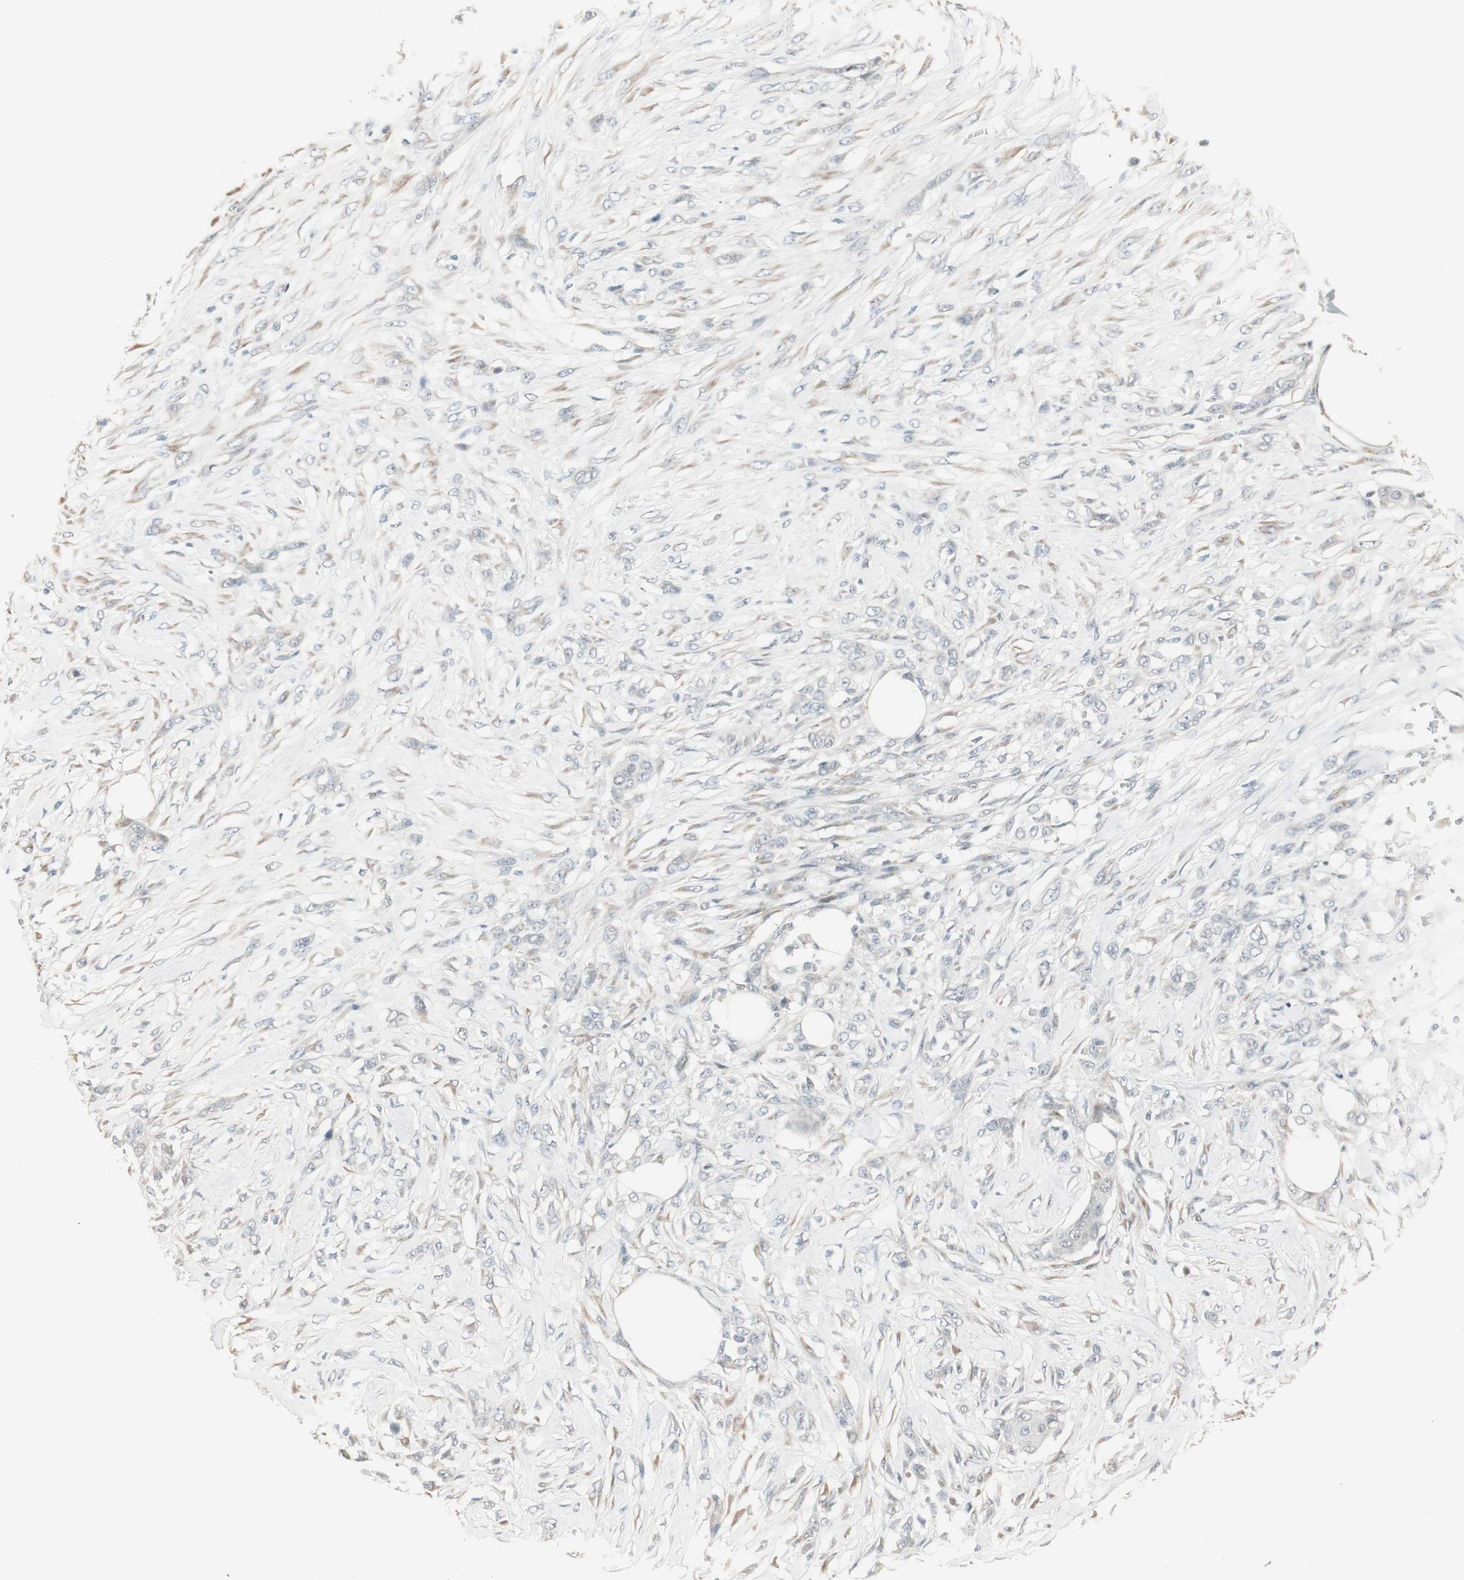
{"staining": {"intensity": "negative", "quantity": "none", "location": "none"}, "tissue": "skin cancer", "cell_type": "Tumor cells", "image_type": "cancer", "snomed": [{"axis": "morphology", "description": "Squamous cell carcinoma, NOS"}, {"axis": "topography", "description": "Skin"}], "caption": "The image demonstrates no significant staining in tumor cells of skin squamous cell carcinoma.", "gene": "PDZK1", "patient": {"sex": "female", "age": 59}}